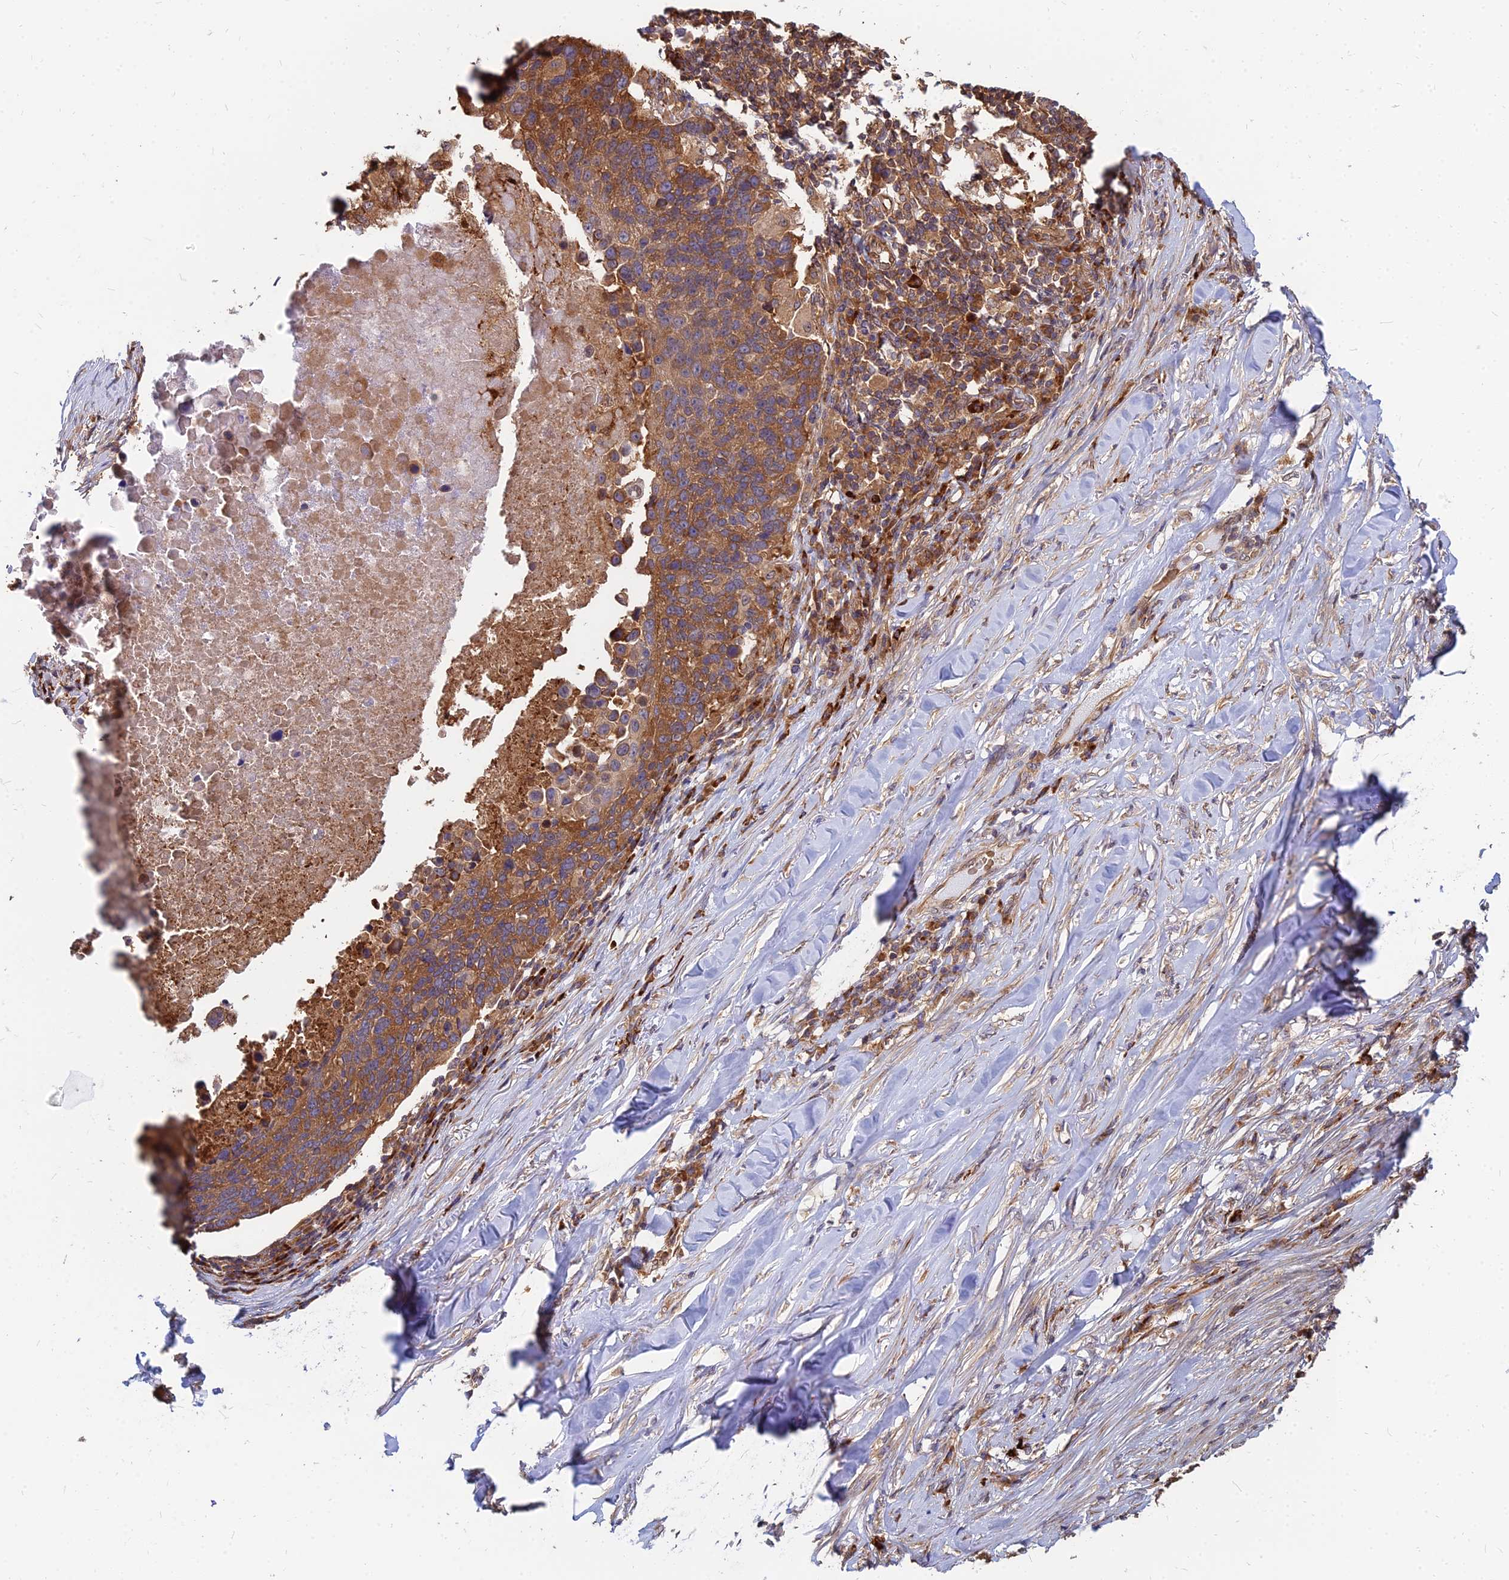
{"staining": {"intensity": "moderate", "quantity": ">75%", "location": "cytoplasmic/membranous"}, "tissue": "lung cancer", "cell_type": "Tumor cells", "image_type": "cancer", "snomed": [{"axis": "morphology", "description": "Normal tissue, NOS"}, {"axis": "morphology", "description": "Squamous cell carcinoma, NOS"}, {"axis": "topography", "description": "Lymph node"}, {"axis": "topography", "description": "Lung"}], "caption": "High-magnification brightfield microscopy of lung squamous cell carcinoma stained with DAB (3,3'-diaminobenzidine) (brown) and counterstained with hematoxylin (blue). tumor cells exhibit moderate cytoplasmic/membranous expression is present in approximately>75% of cells.", "gene": "CCT6B", "patient": {"sex": "male", "age": 66}}